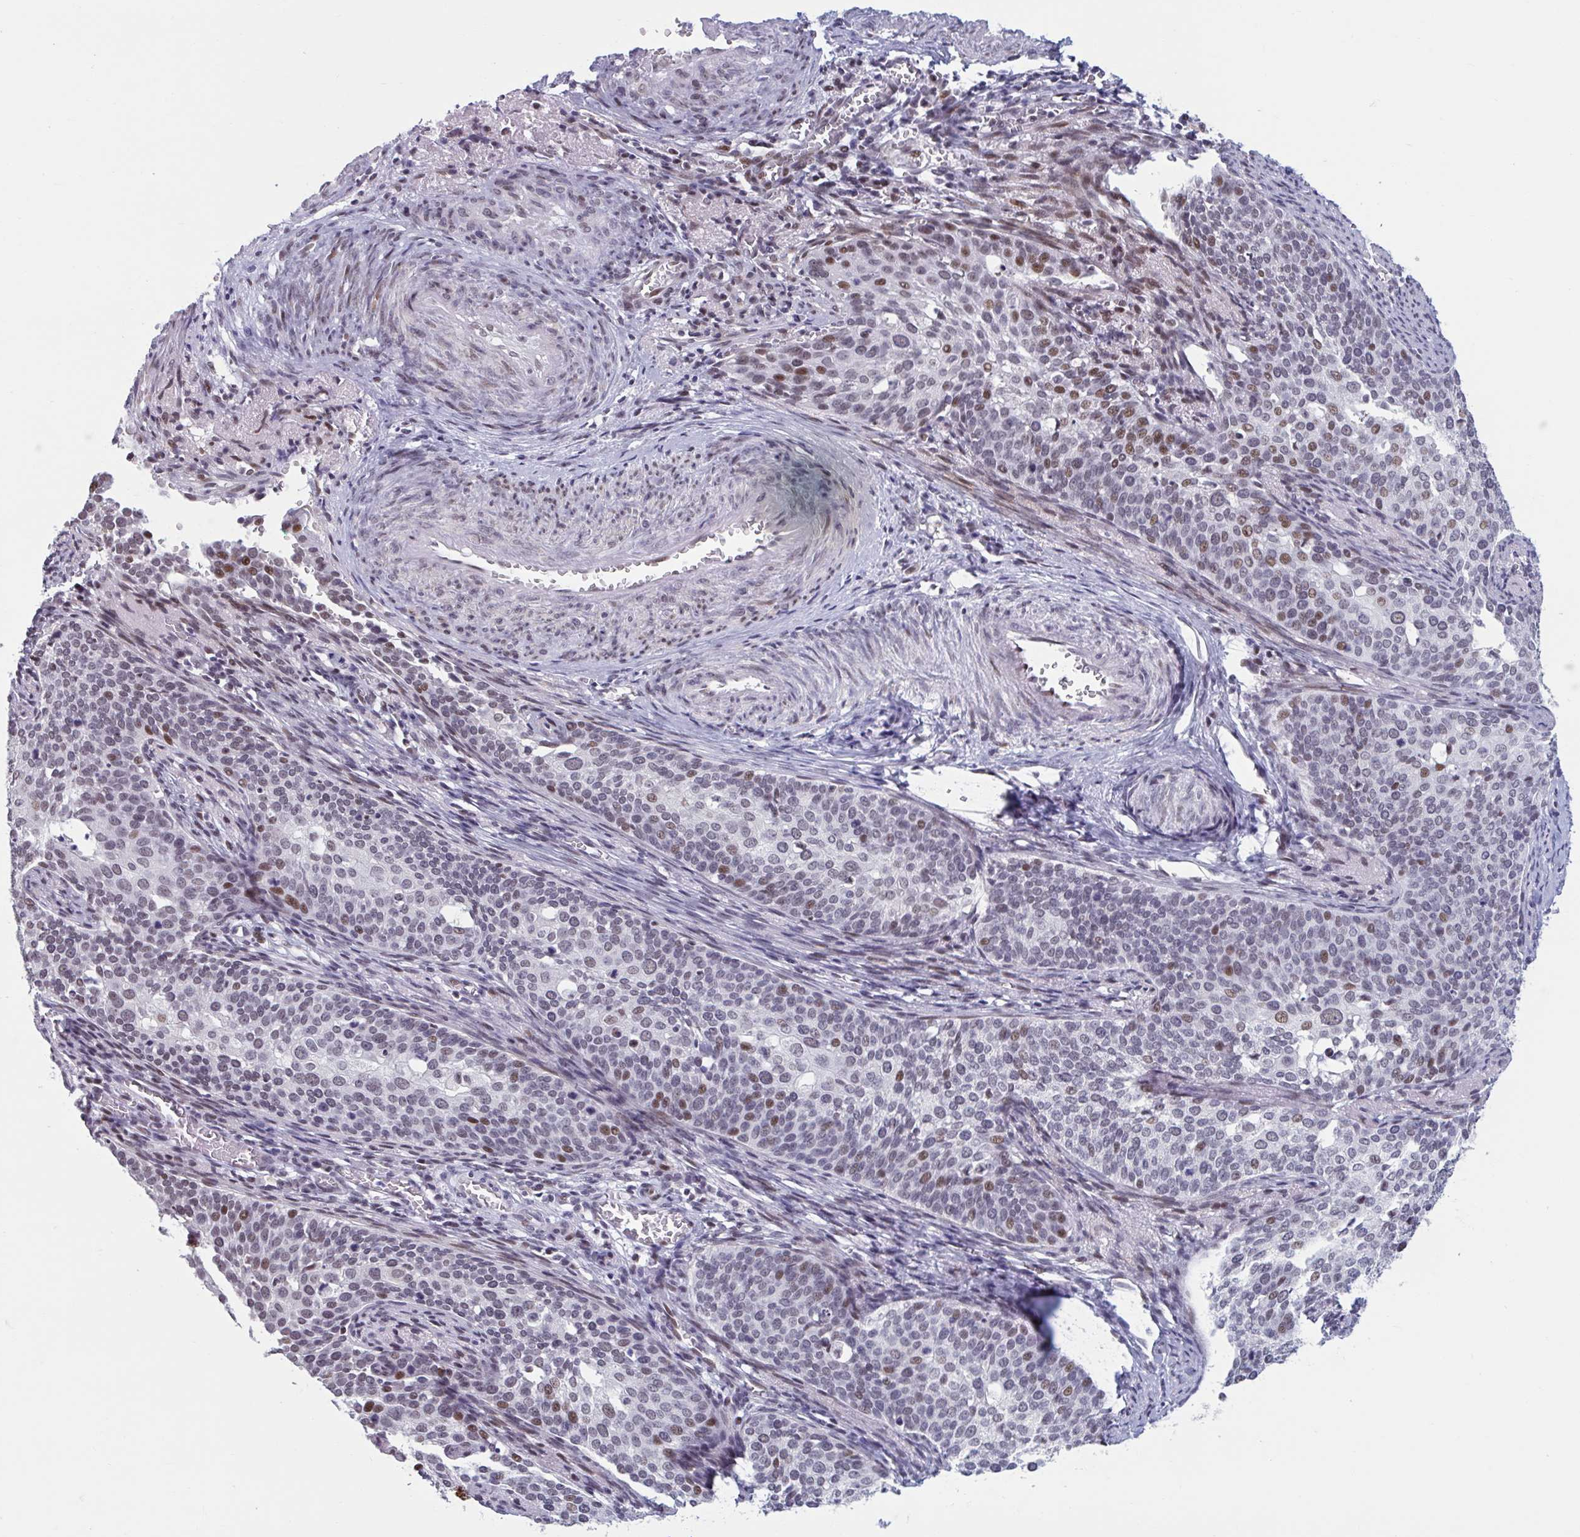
{"staining": {"intensity": "moderate", "quantity": "<25%", "location": "nuclear"}, "tissue": "cervical cancer", "cell_type": "Tumor cells", "image_type": "cancer", "snomed": [{"axis": "morphology", "description": "Squamous cell carcinoma, NOS"}, {"axis": "topography", "description": "Cervix"}], "caption": "This is a histology image of immunohistochemistry (IHC) staining of cervical cancer, which shows moderate expression in the nuclear of tumor cells.", "gene": "HSD17B6", "patient": {"sex": "female", "age": 44}}